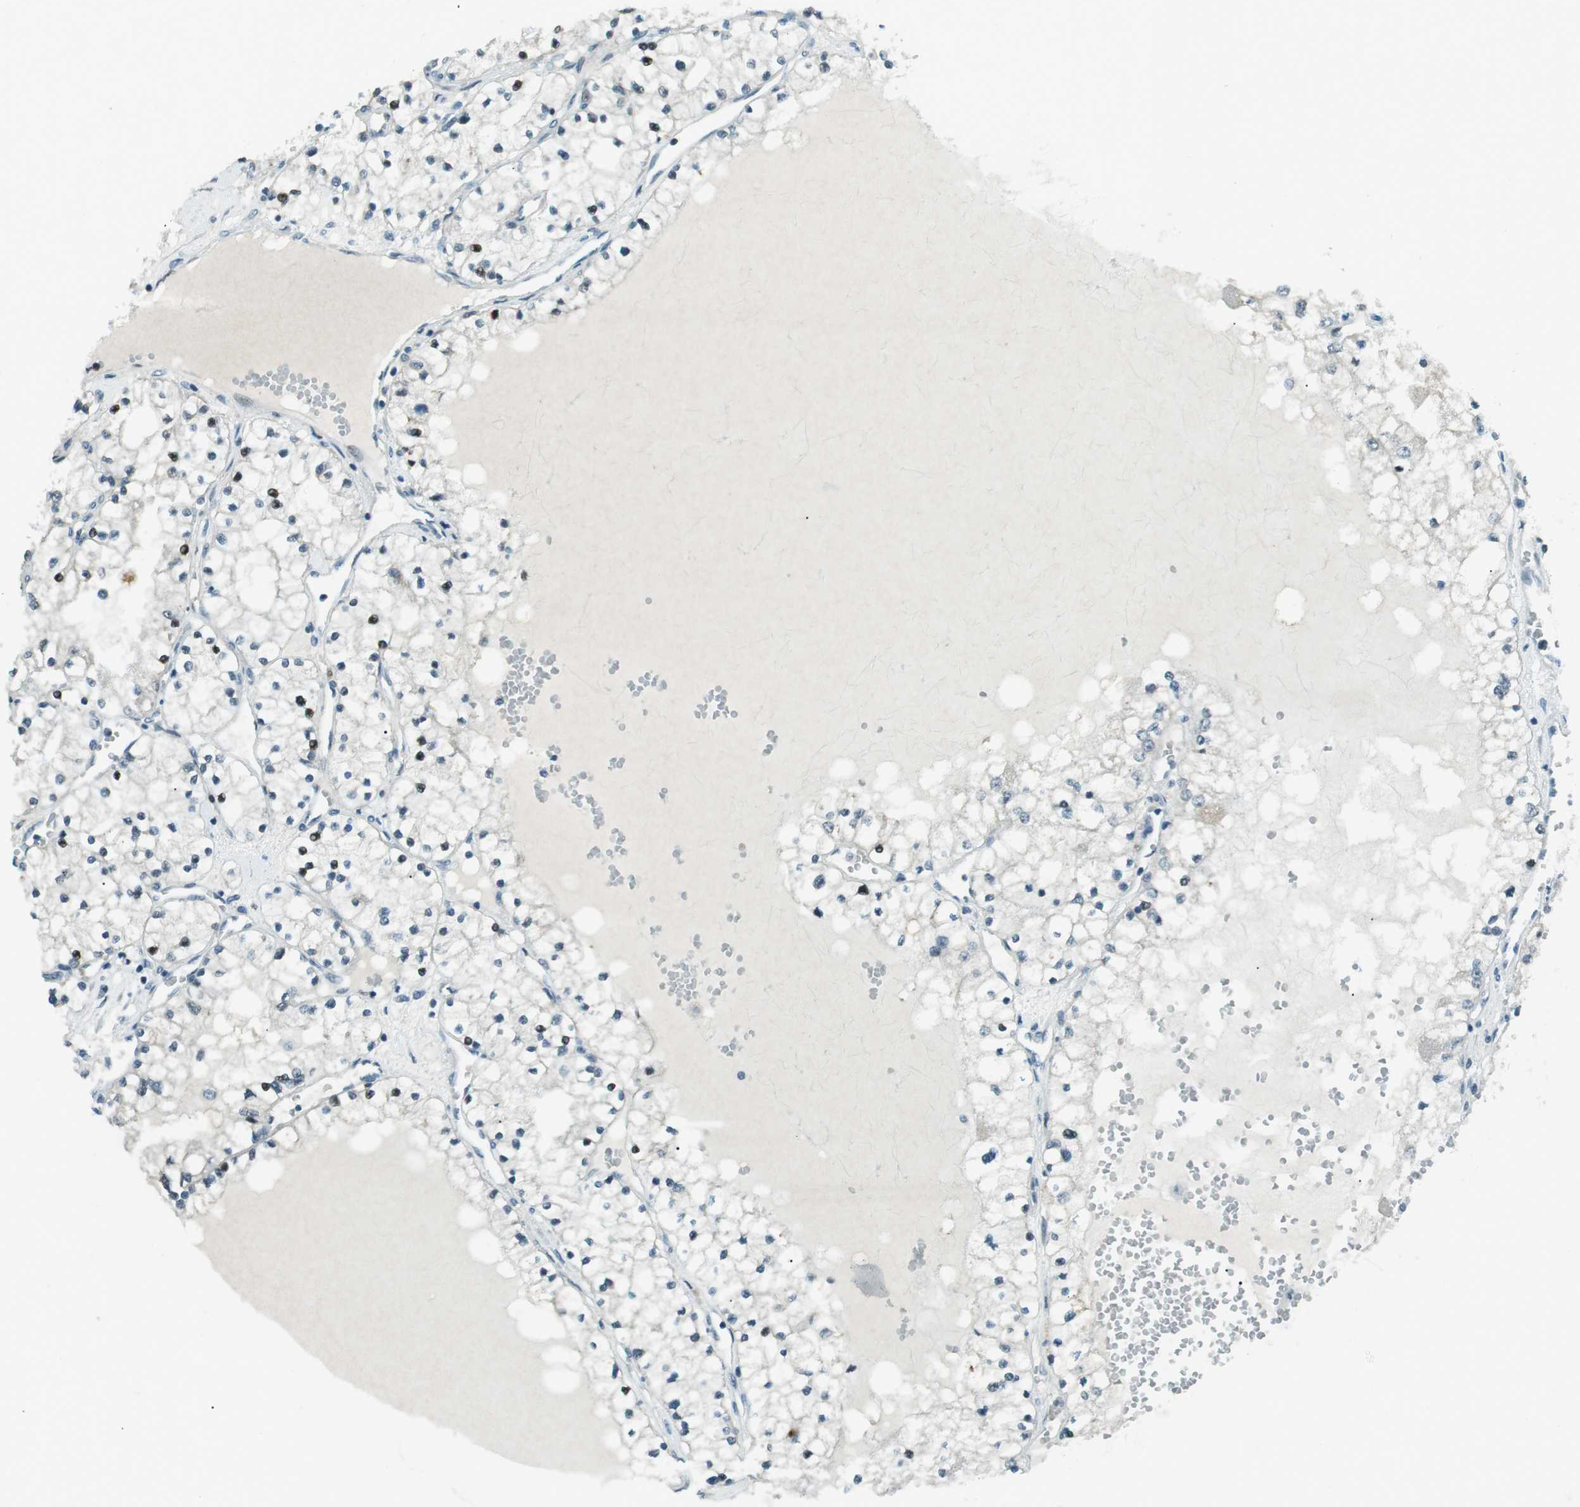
{"staining": {"intensity": "strong", "quantity": "<25%", "location": "nuclear"}, "tissue": "renal cancer", "cell_type": "Tumor cells", "image_type": "cancer", "snomed": [{"axis": "morphology", "description": "Adenocarcinoma, NOS"}, {"axis": "topography", "description": "Kidney"}], "caption": "Adenocarcinoma (renal) stained with IHC exhibits strong nuclear positivity in approximately <25% of tumor cells.", "gene": "PJA1", "patient": {"sex": "male", "age": 68}}